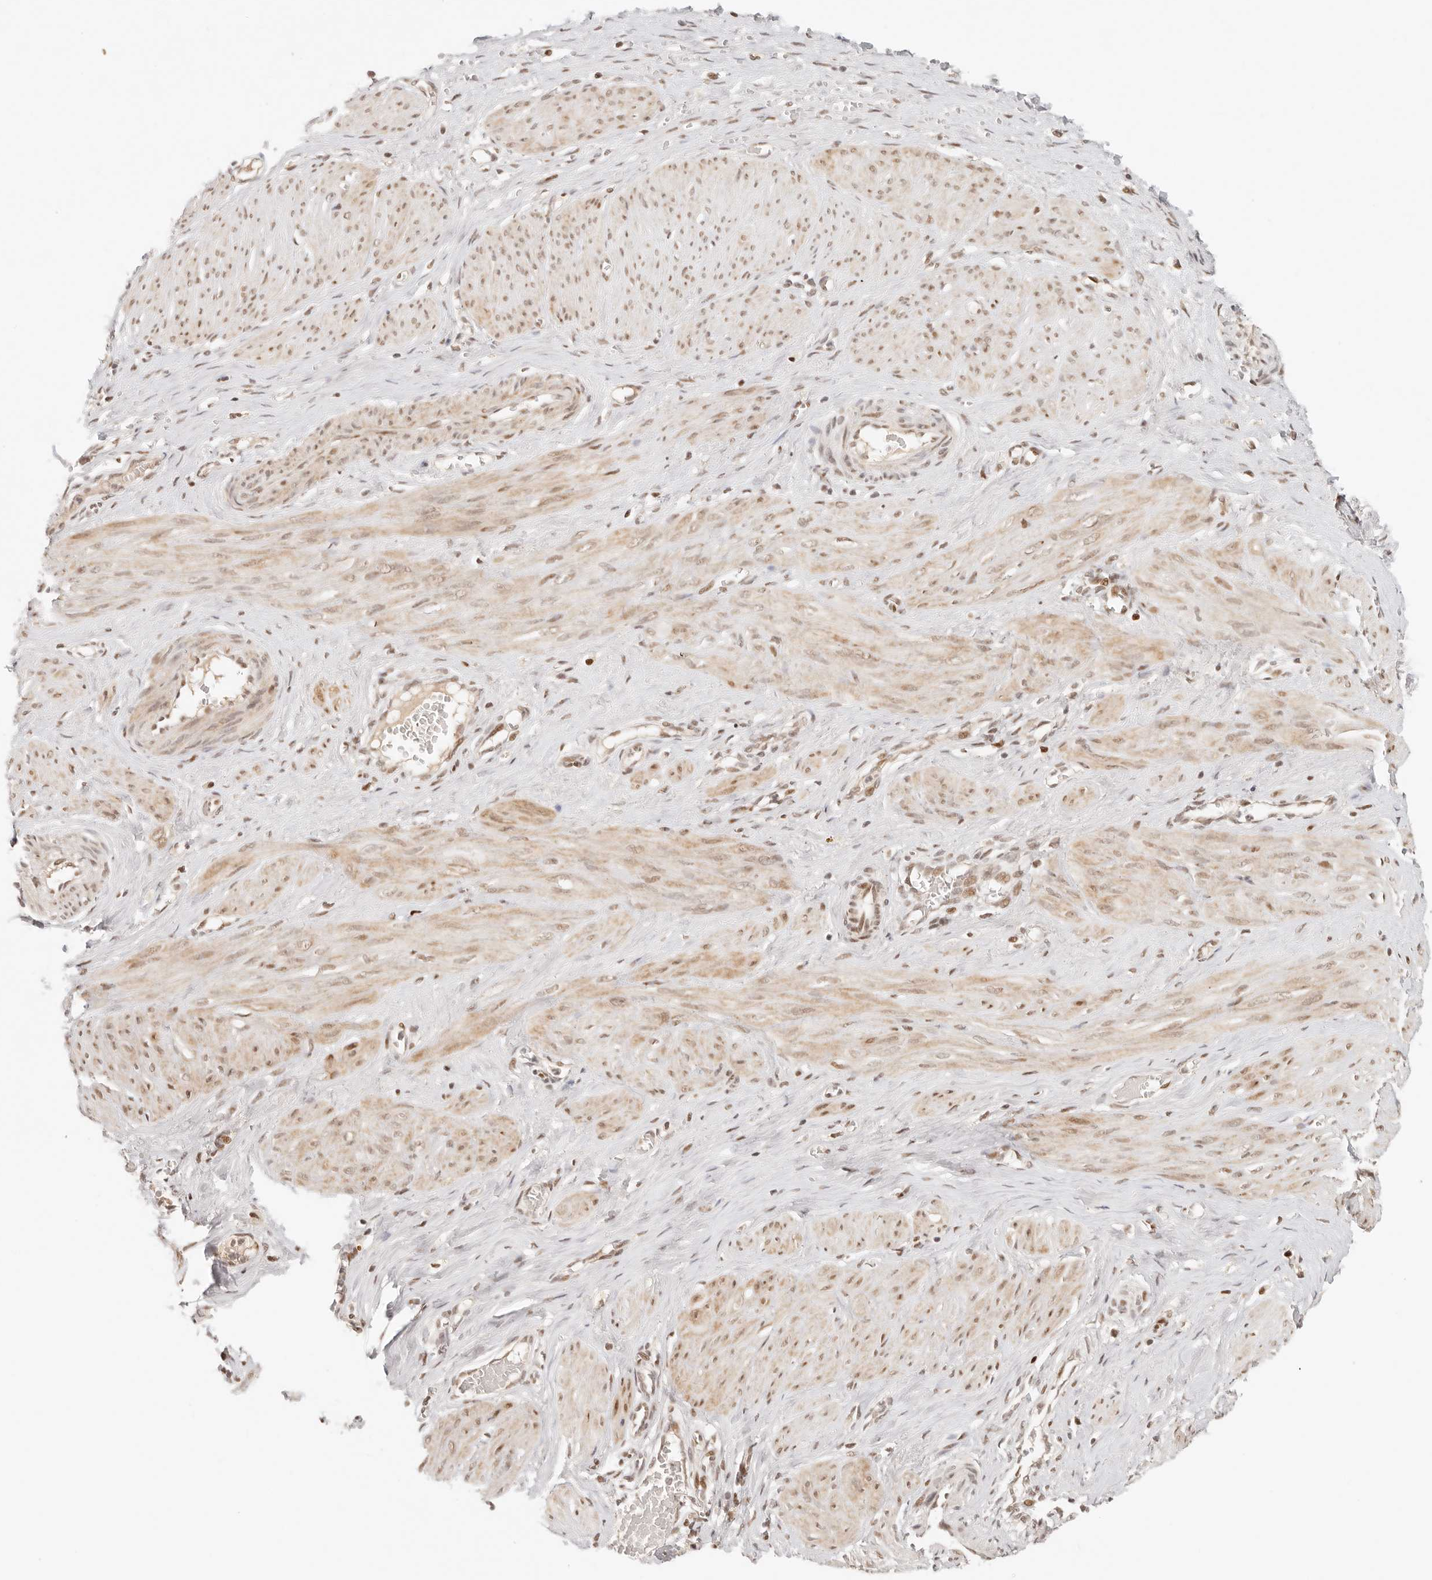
{"staining": {"intensity": "moderate", "quantity": "25%-75%", "location": "cytoplasmic/membranous,nuclear"}, "tissue": "smooth muscle", "cell_type": "Smooth muscle cells", "image_type": "normal", "snomed": [{"axis": "morphology", "description": "Normal tissue, NOS"}, {"axis": "topography", "description": "Endometrium"}], "caption": "Human smooth muscle stained with a brown dye displays moderate cytoplasmic/membranous,nuclear positive staining in about 25%-75% of smooth muscle cells.", "gene": "HOXC5", "patient": {"sex": "female", "age": 33}}